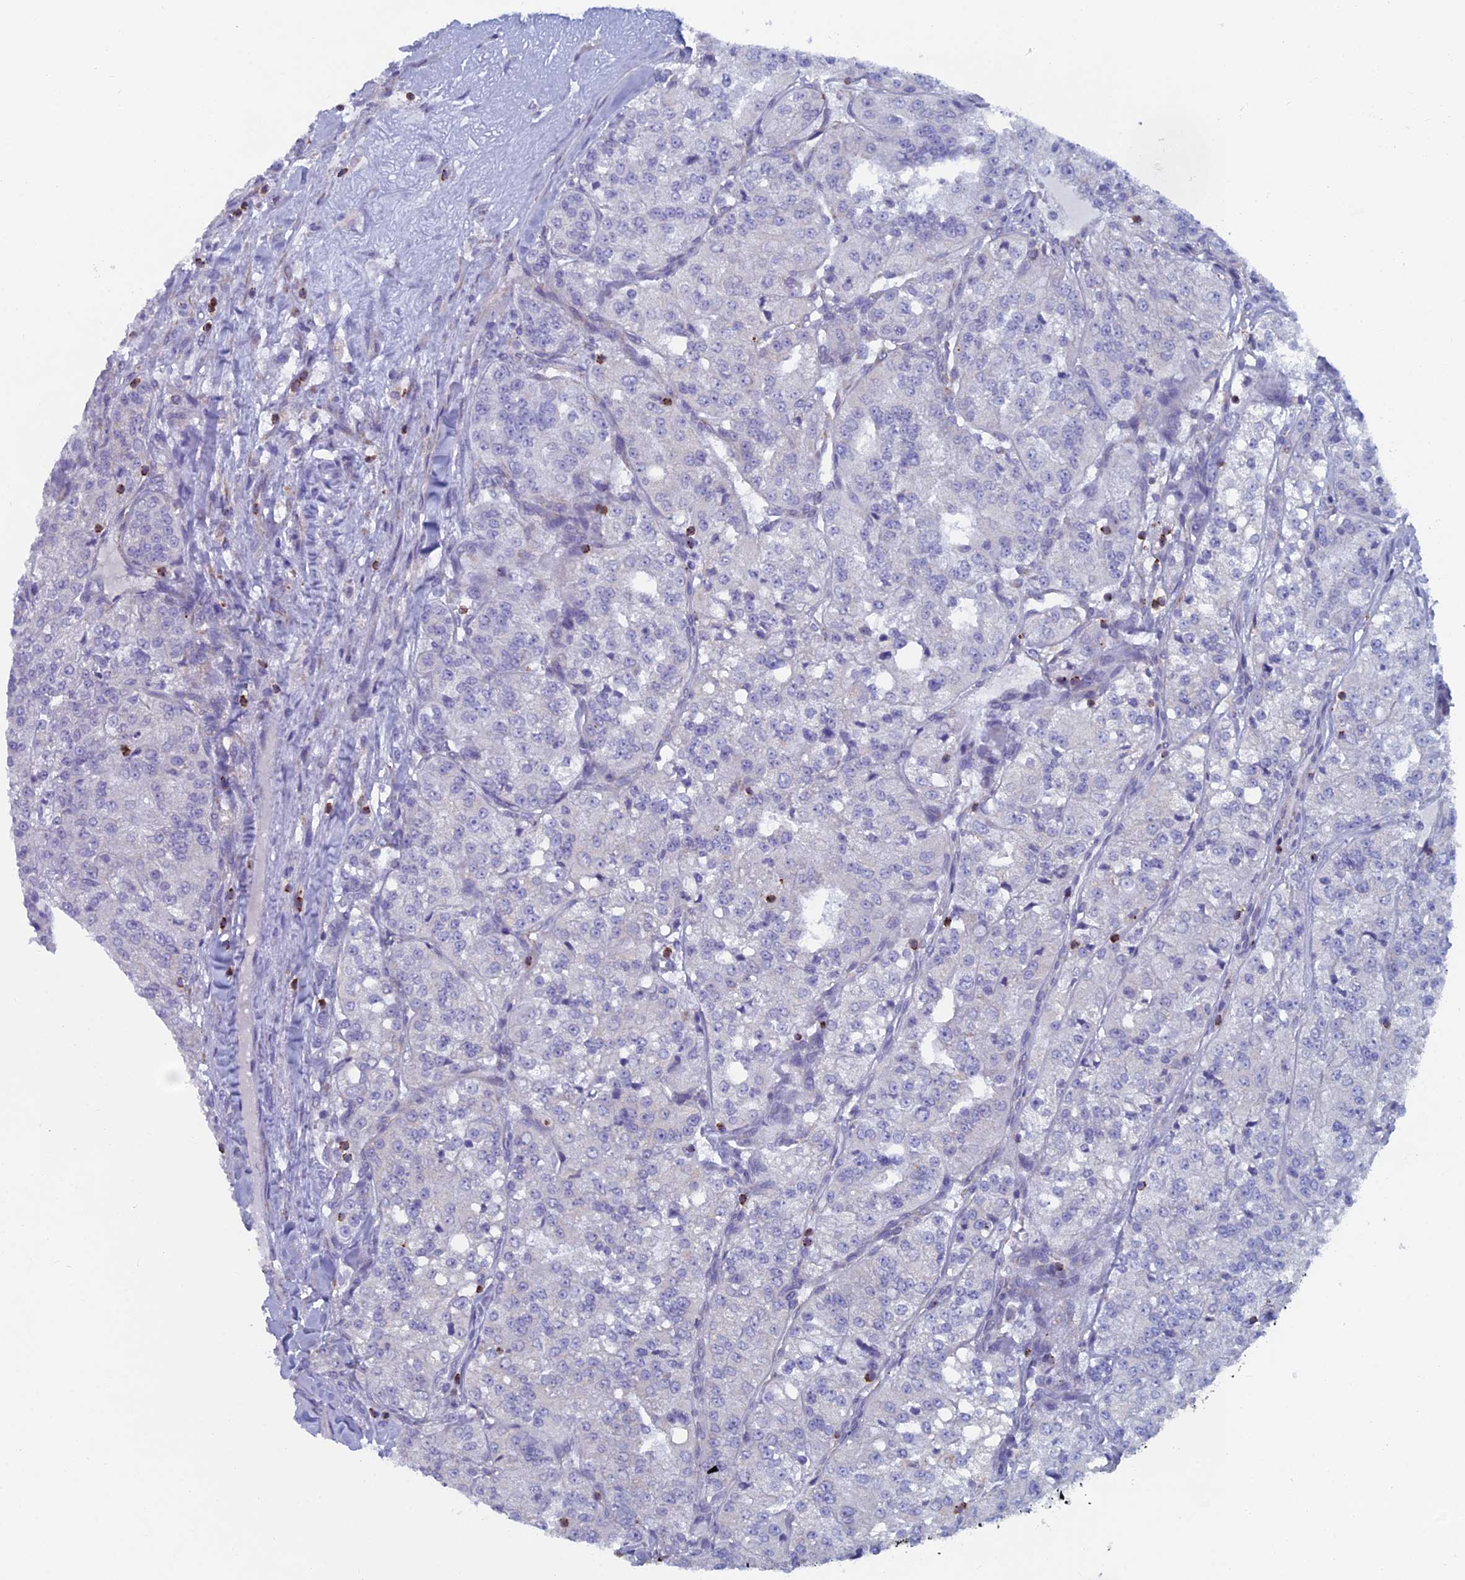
{"staining": {"intensity": "negative", "quantity": "none", "location": "none"}, "tissue": "renal cancer", "cell_type": "Tumor cells", "image_type": "cancer", "snomed": [{"axis": "morphology", "description": "Adenocarcinoma, NOS"}, {"axis": "topography", "description": "Kidney"}], "caption": "Immunohistochemical staining of adenocarcinoma (renal) reveals no significant positivity in tumor cells.", "gene": "ABI3BP", "patient": {"sex": "female", "age": 63}}